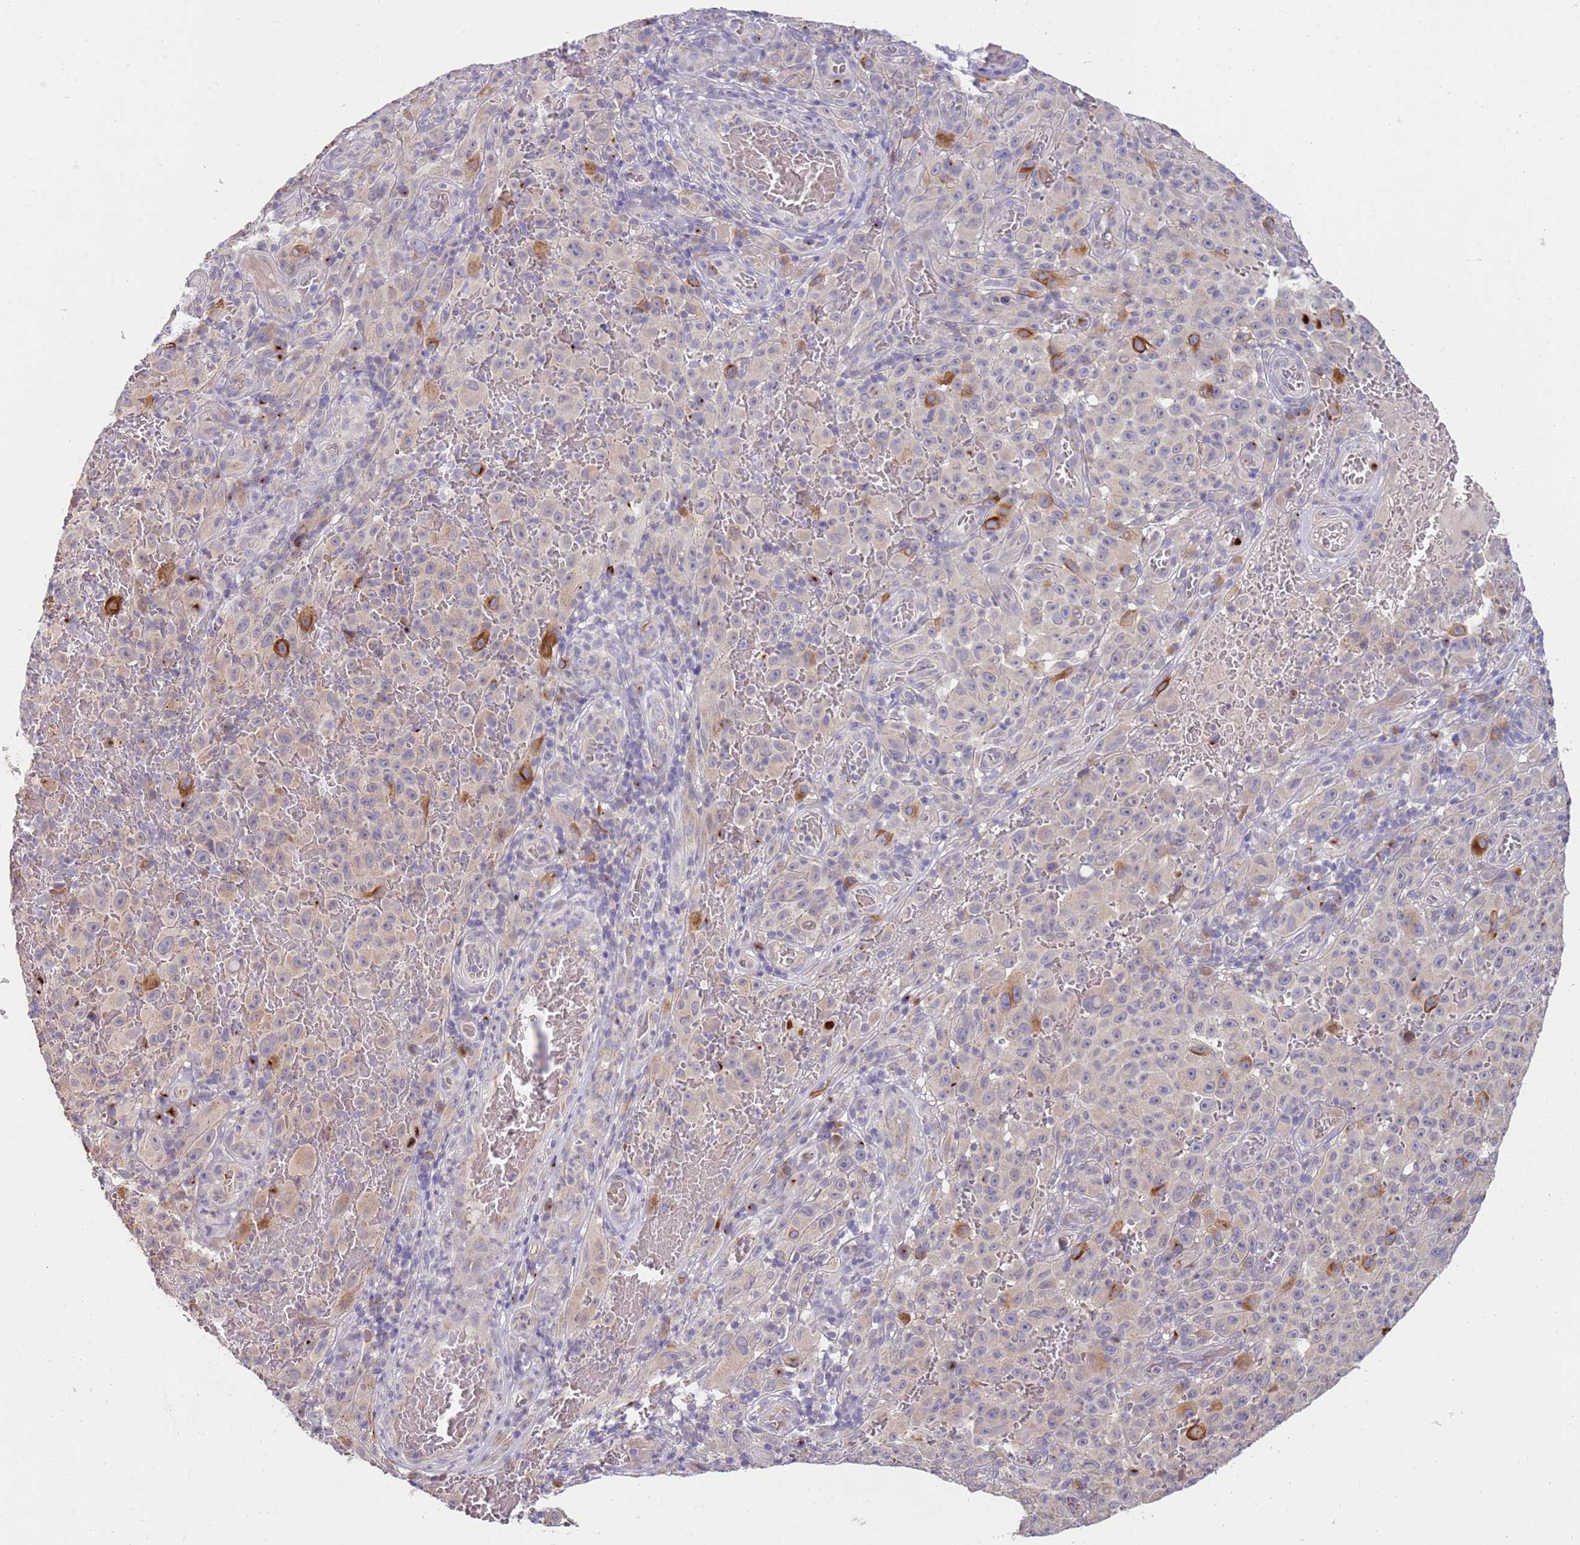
{"staining": {"intensity": "negative", "quantity": "none", "location": "none"}, "tissue": "melanoma", "cell_type": "Tumor cells", "image_type": "cancer", "snomed": [{"axis": "morphology", "description": "Malignant melanoma, NOS"}, {"axis": "topography", "description": "Skin"}], "caption": "An immunohistochemistry histopathology image of melanoma is shown. There is no staining in tumor cells of melanoma.", "gene": "NMUR2", "patient": {"sex": "female", "age": 82}}